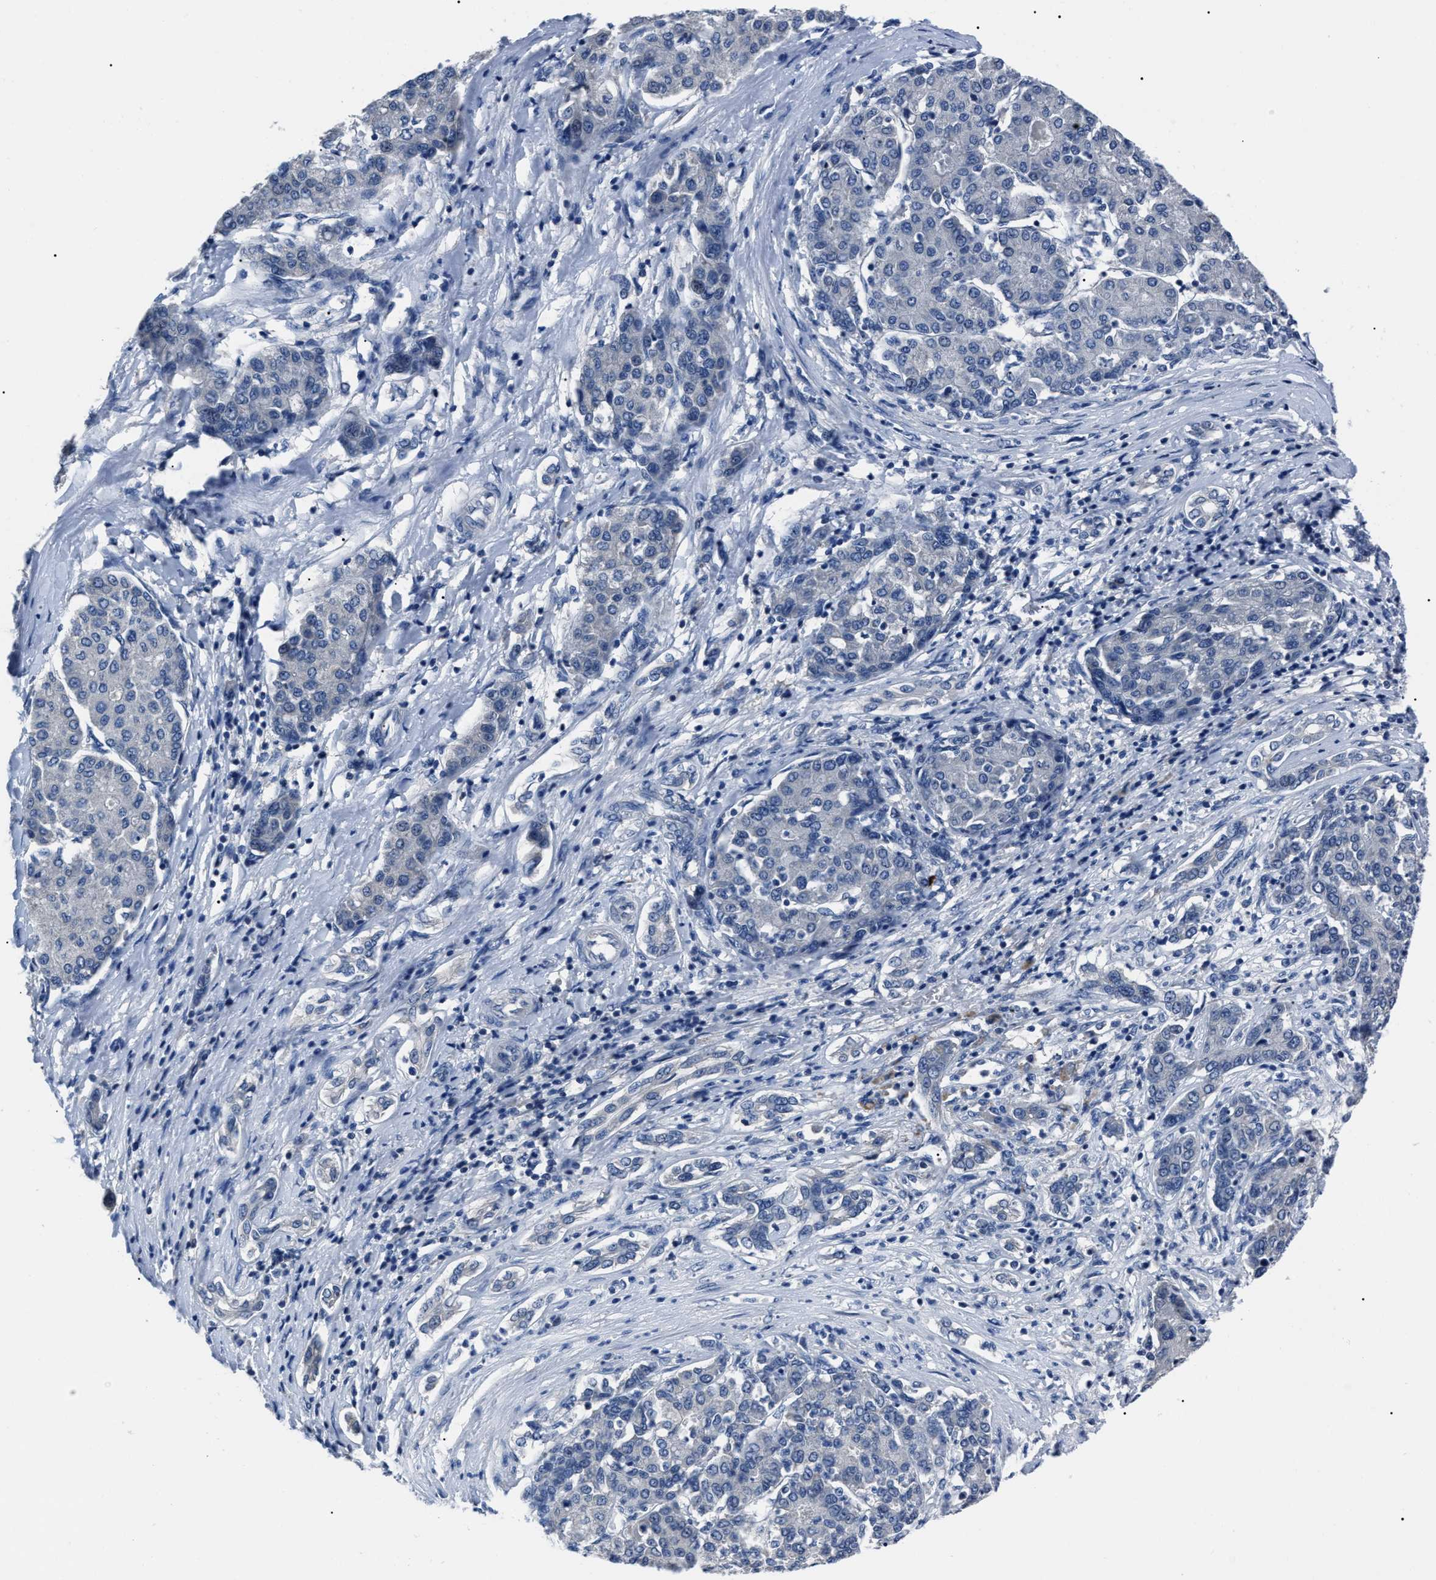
{"staining": {"intensity": "negative", "quantity": "none", "location": "none"}, "tissue": "liver cancer", "cell_type": "Tumor cells", "image_type": "cancer", "snomed": [{"axis": "morphology", "description": "Carcinoma, Hepatocellular, NOS"}, {"axis": "topography", "description": "Liver"}], "caption": "Image shows no protein positivity in tumor cells of hepatocellular carcinoma (liver) tissue.", "gene": "LRWD1", "patient": {"sex": "male", "age": 65}}